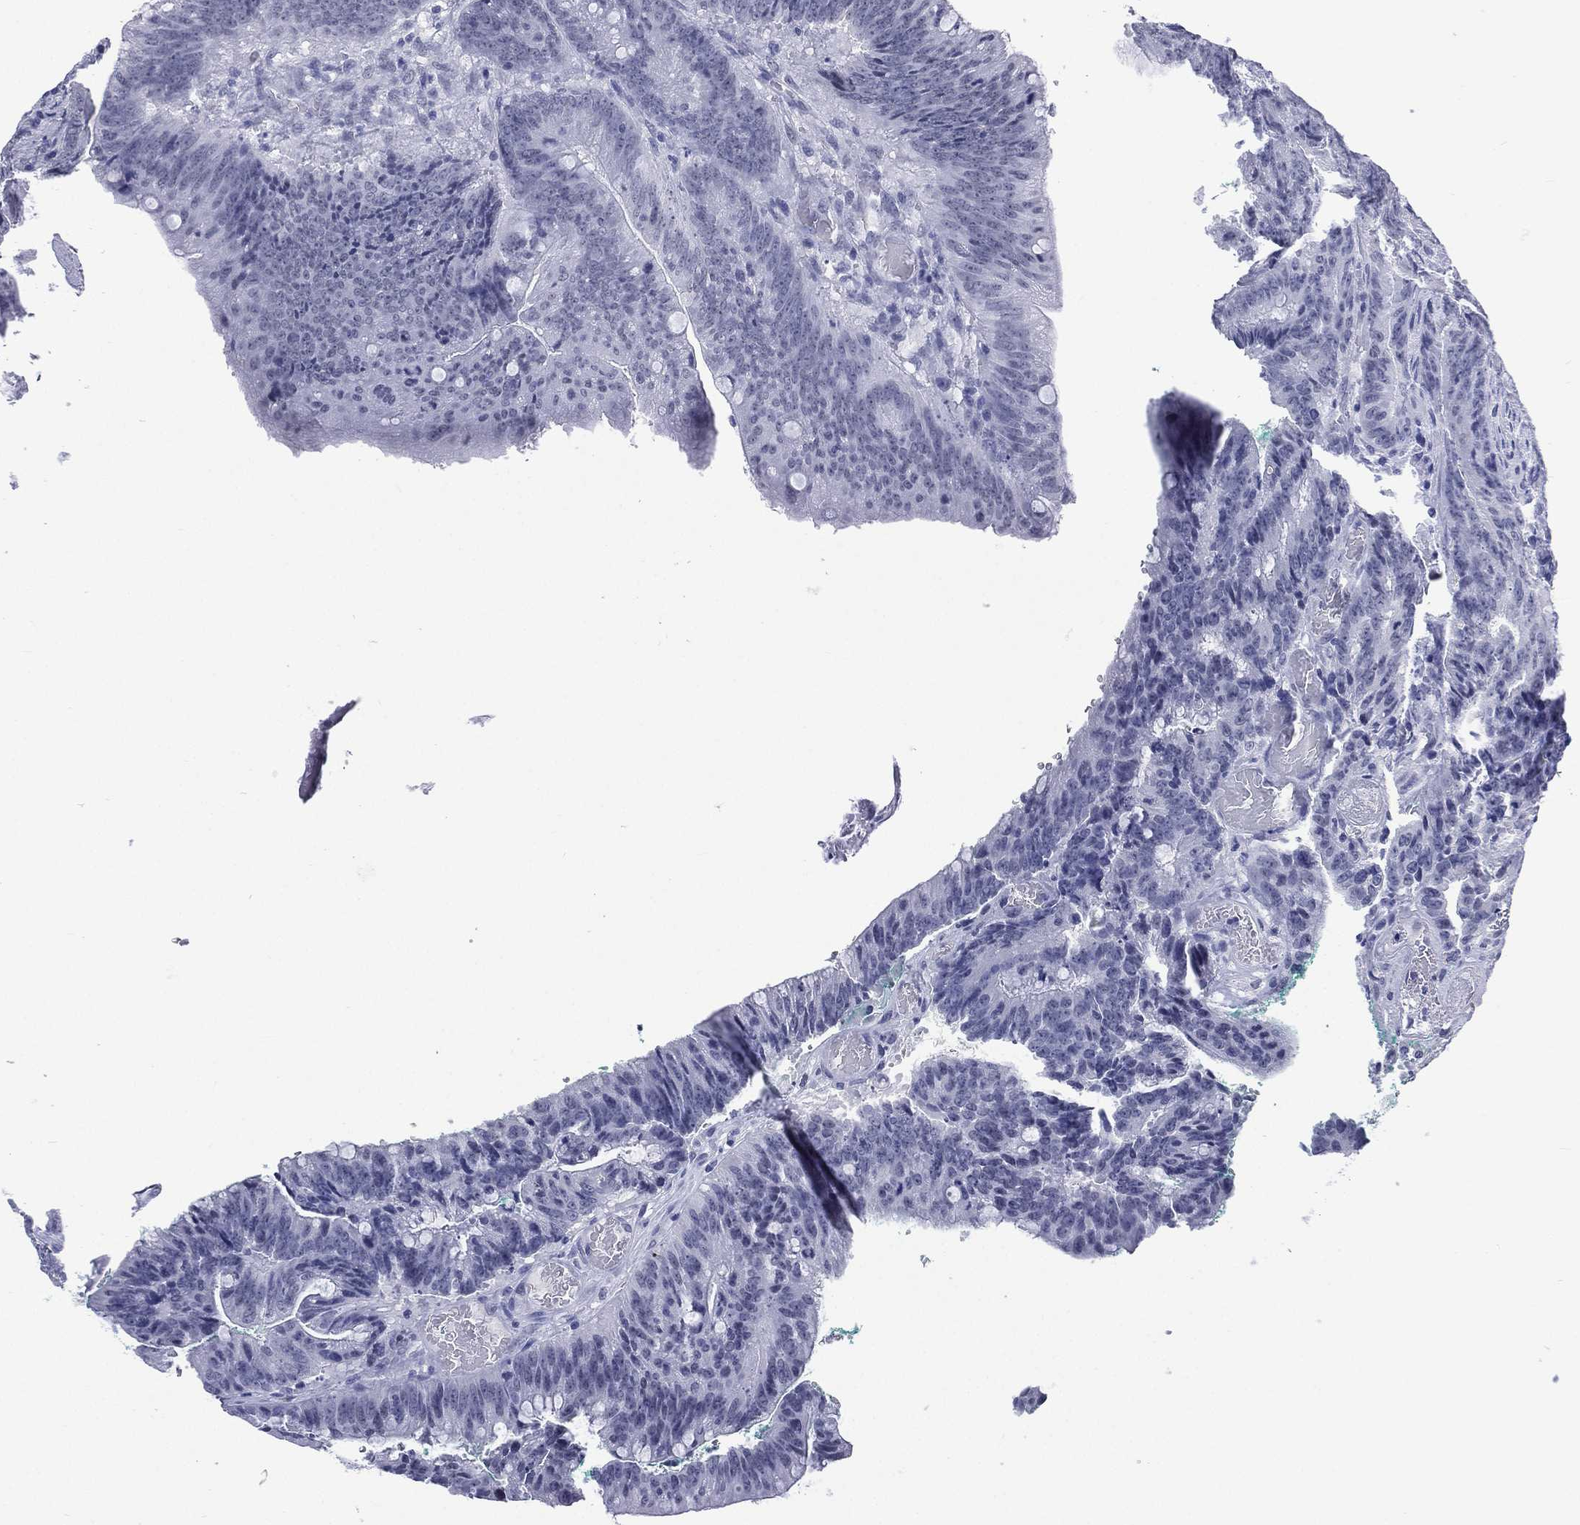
{"staining": {"intensity": "negative", "quantity": "none", "location": "none"}, "tissue": "colorectal cancer", "cell_type": "Tumor cells", "image_type": "cancer", "snomed": [{"axis": "morphology", "description": "Adenocarcinoma, NOS"}, {"axis": "topography", "description": "Colon"}], "caption": "A high-resolution histopathology image shows immunohistochemistry staining of colorectal cancer (adenocarcinoma), which exhibits no significant positivity in tumor cells.", "gene": "SSX1", "patient": {"sex": "female", "age": 87}}